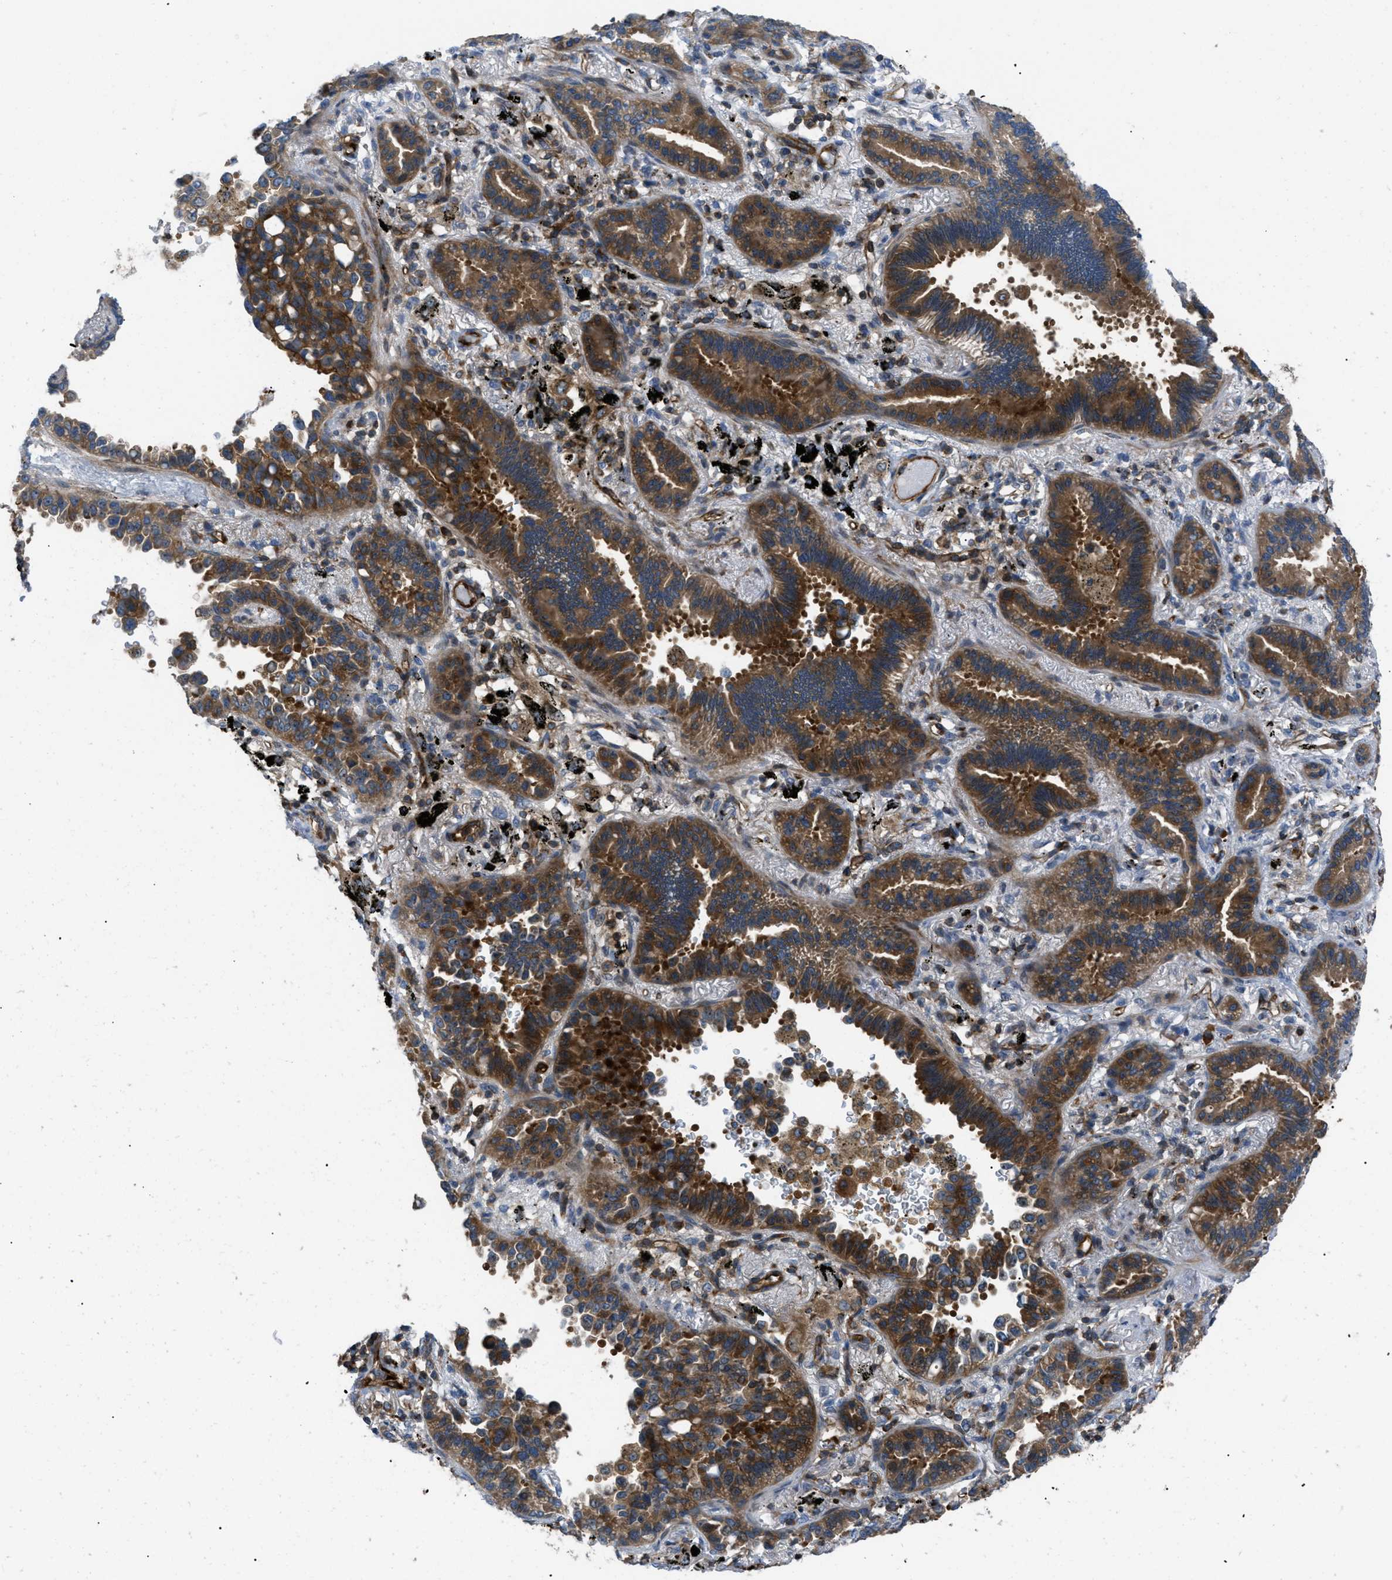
{"staining": {"intensity": "moderate", "quantity": ">75%", "location": "cytoplasmic/membranous"}, "tissue": "lung cancer", "cell_type": "Tumor cells", "image_type": "cancer", "snomed": [{"axis": "morphology", "description": "Normal tissue, NOS"}, {"axis": "morphology", "description": "Adenocarcinoma, NOS"}, {"axis": "topography", "description": "Lung"}], "caption": "About >75% of tumor cells in lung cancer show moderate cytoplasmic/membranous protein expression as visualized by brown immunohistochemical staining.", "gene": "ATP2A3", "patient": {"sex": "male", "age": 59}}